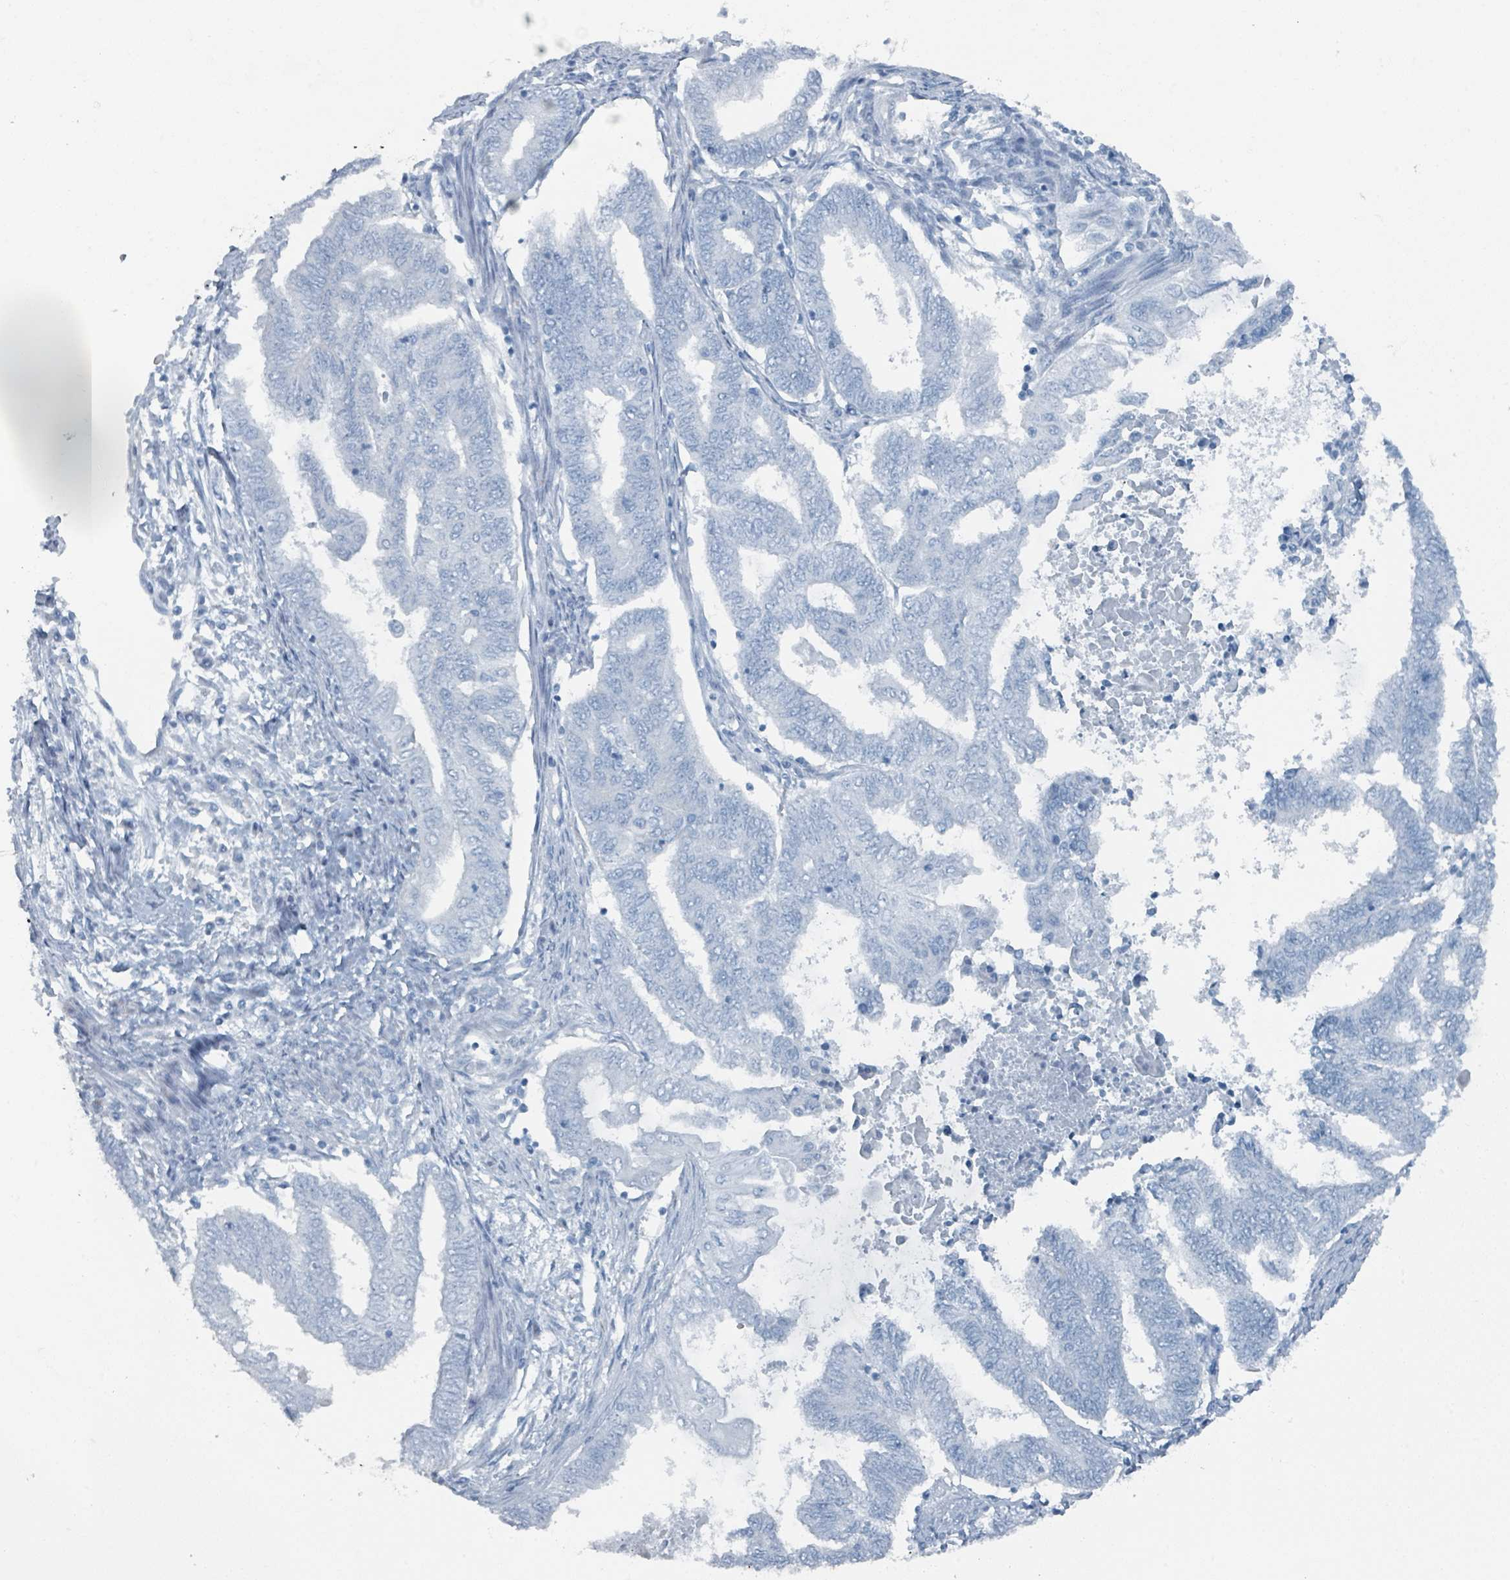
{"staining": {"intensity": "negative", "quantity": "none", "location": "none"}, "tissue": "endometrial cancer", "cell_type": "Tumor cells", "image_type": "cancer", "snomed": [{"axis": "morphology", "description": "Adenocarcinoma, NOS"}, {"axis": "topography", "description": "Uterus"}, {"axis": "topography", "description": "Endometrium"}], "caption": "IHC of endometrial adenocarcinoma exhibits no positivity in tumor cells. (DAB immunohistochemistry (IHC) with hematoxylin counter stain).", "gene": "GAMT", "patient": {"sex": "female", "age": 70}}